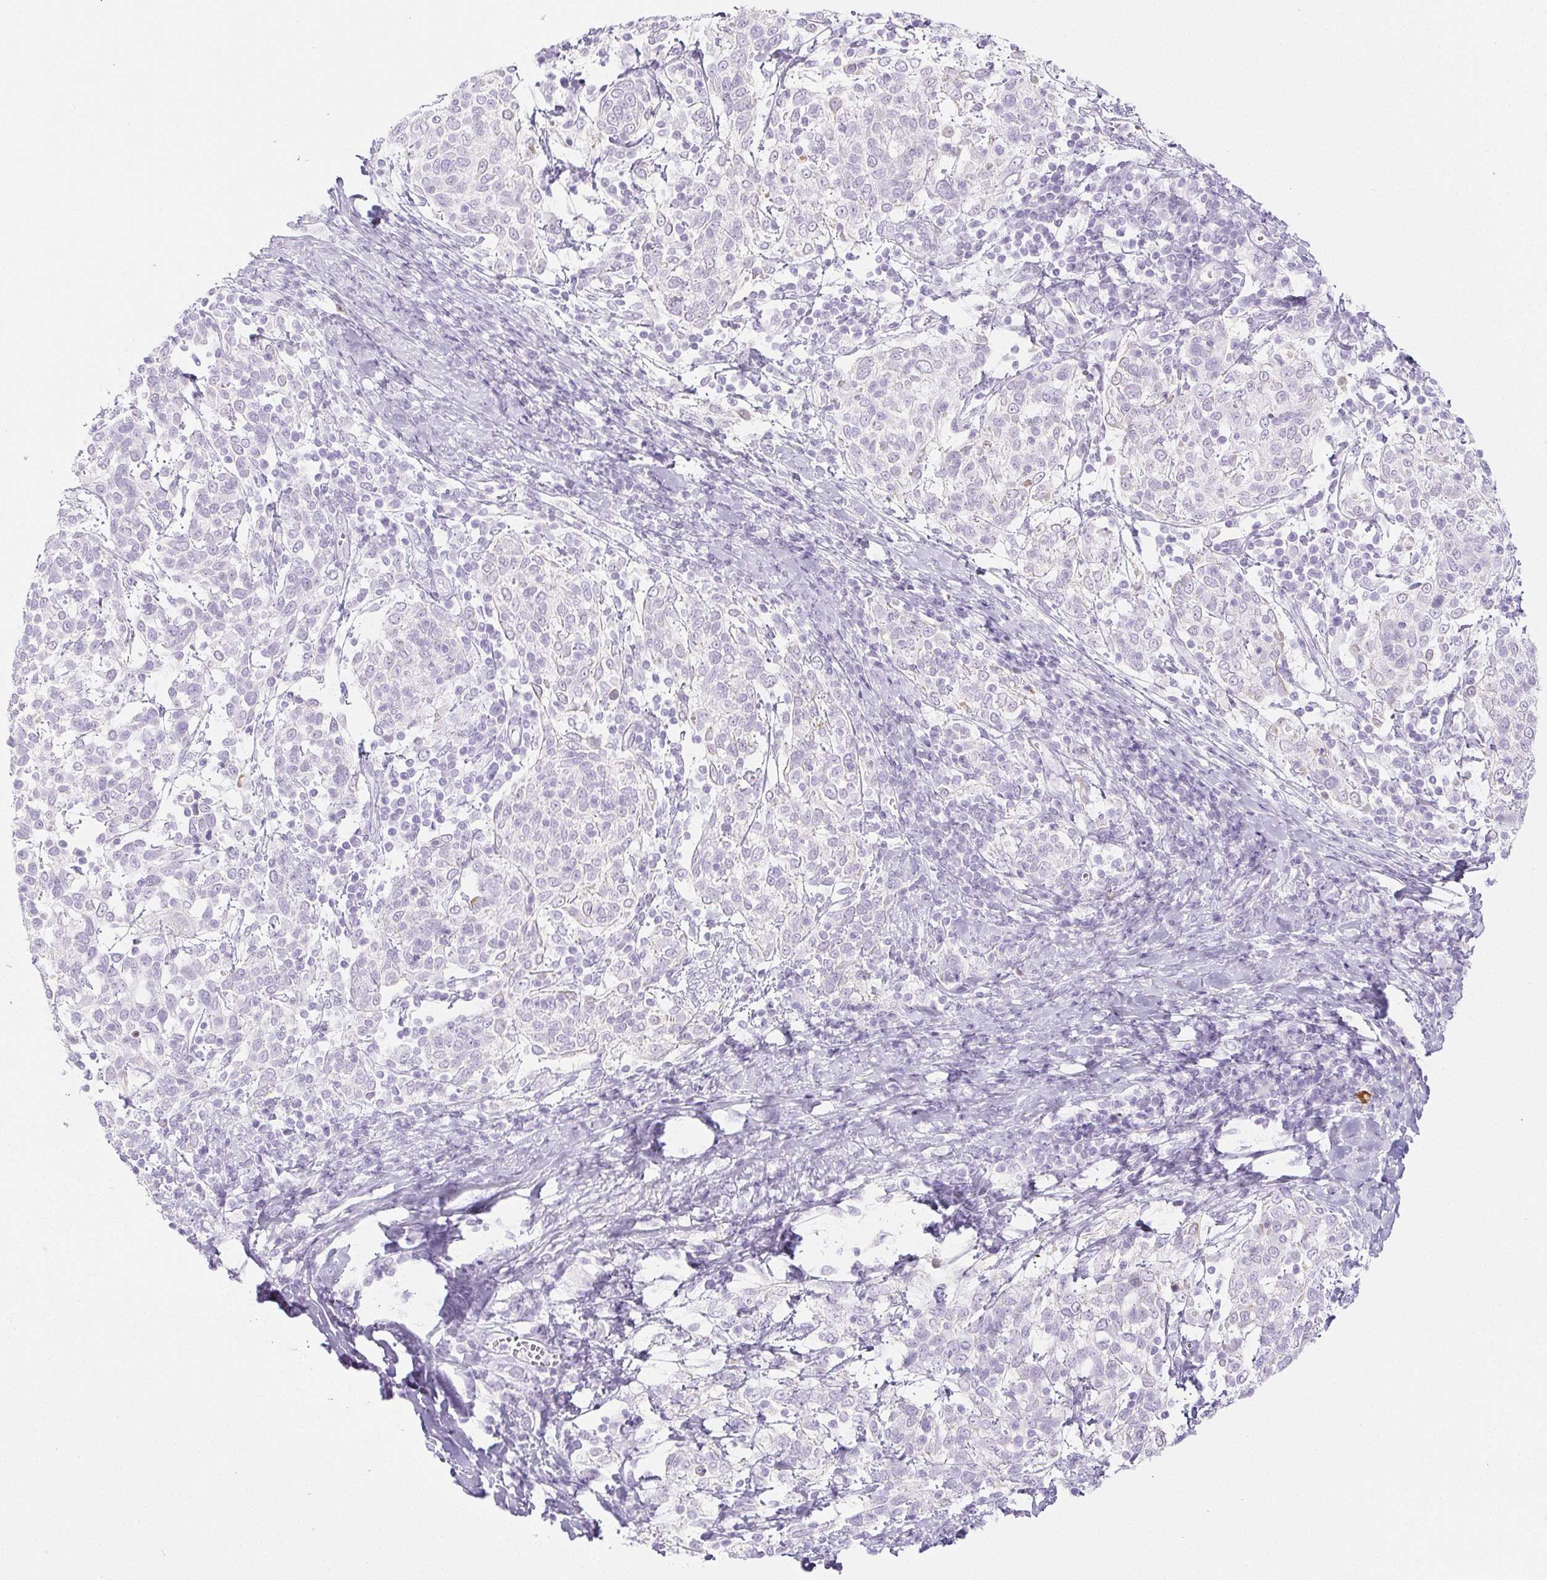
{"staining": {"intensity": "negative", "quantity": "none", "location": "none"}, "tissue": "cervical cancer", "cell_type": "Tumor cells", "image_type": "cancer", "snomed": [{"axis": "morphology", "description": "Squamous cell carcinoma, NOS"}, {"axis": "topography", "description": "Cervix"}], "caption": "Human cervical squamous cell carcinoma stained for a protein using immunohistochemistry (IHC) shows no expression in tumor cells.", "gene": "PI3", "patient": {"sex": "female", "age": 61}}